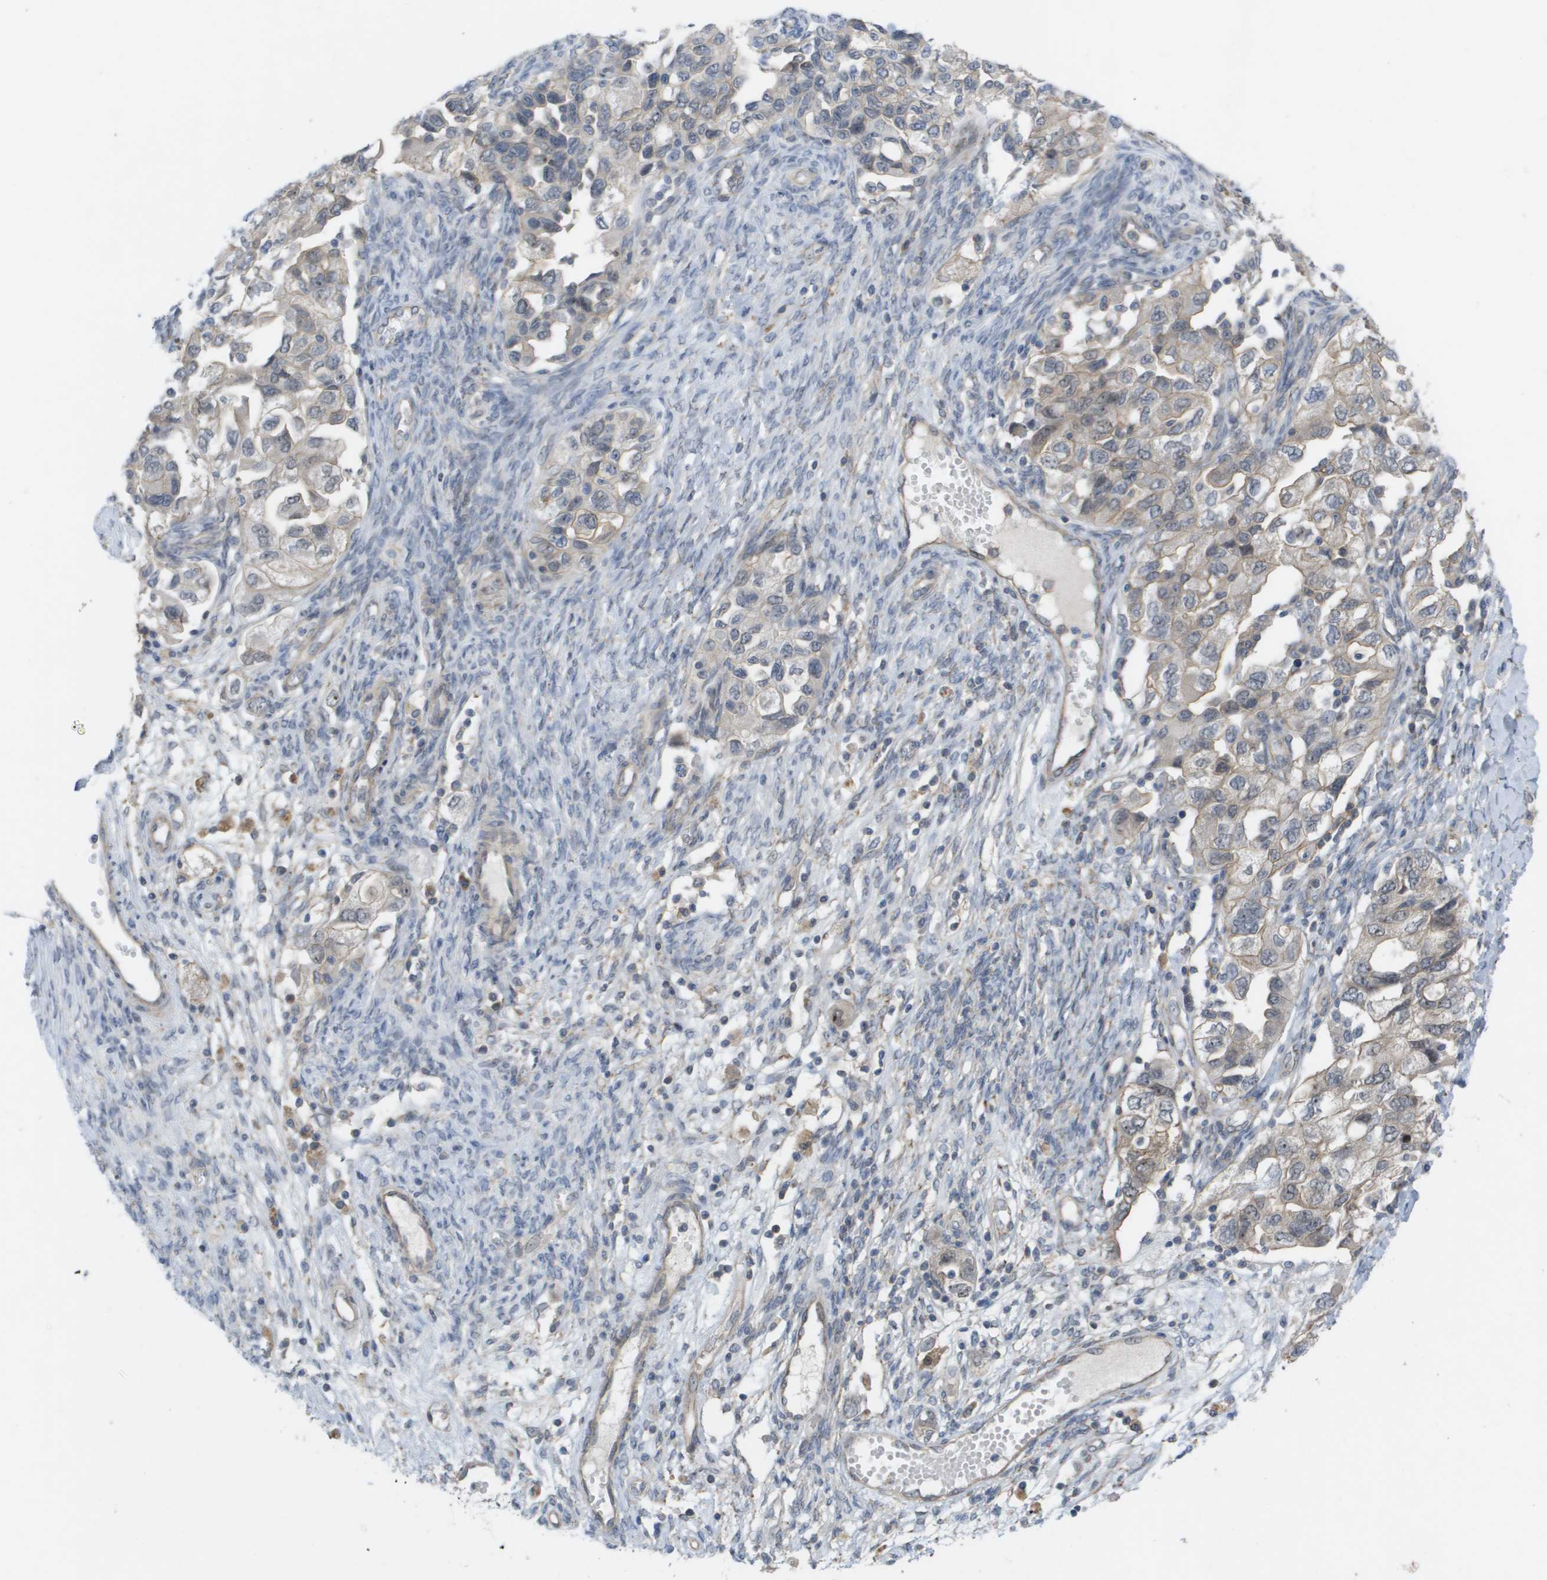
{"staining": {"intensity": "weak", "quantity": ">75%", "location": "cytoplasmic/membranous"}, "tissue": "ovarian cancer", "cell_type": "Tumor cells", "image_type": "cancer", "snomed": [{"axis": "morphology", "description": "Carcinoma, NOS"}, {"axis": "morphology", "description": "Cystadenocarcinoma, serous, NOS"}, {"axis": "topography", "description": "Ovary"}], "caption": "This is a photomicrograph of immunohistochemistry staining of ovarian cancer (carcinoma), which shows weak staining in the cytoplasmic/membranous of tumor cells.", "gene": "MTARC2", "patient": {"sex": "female", "age": 69}}